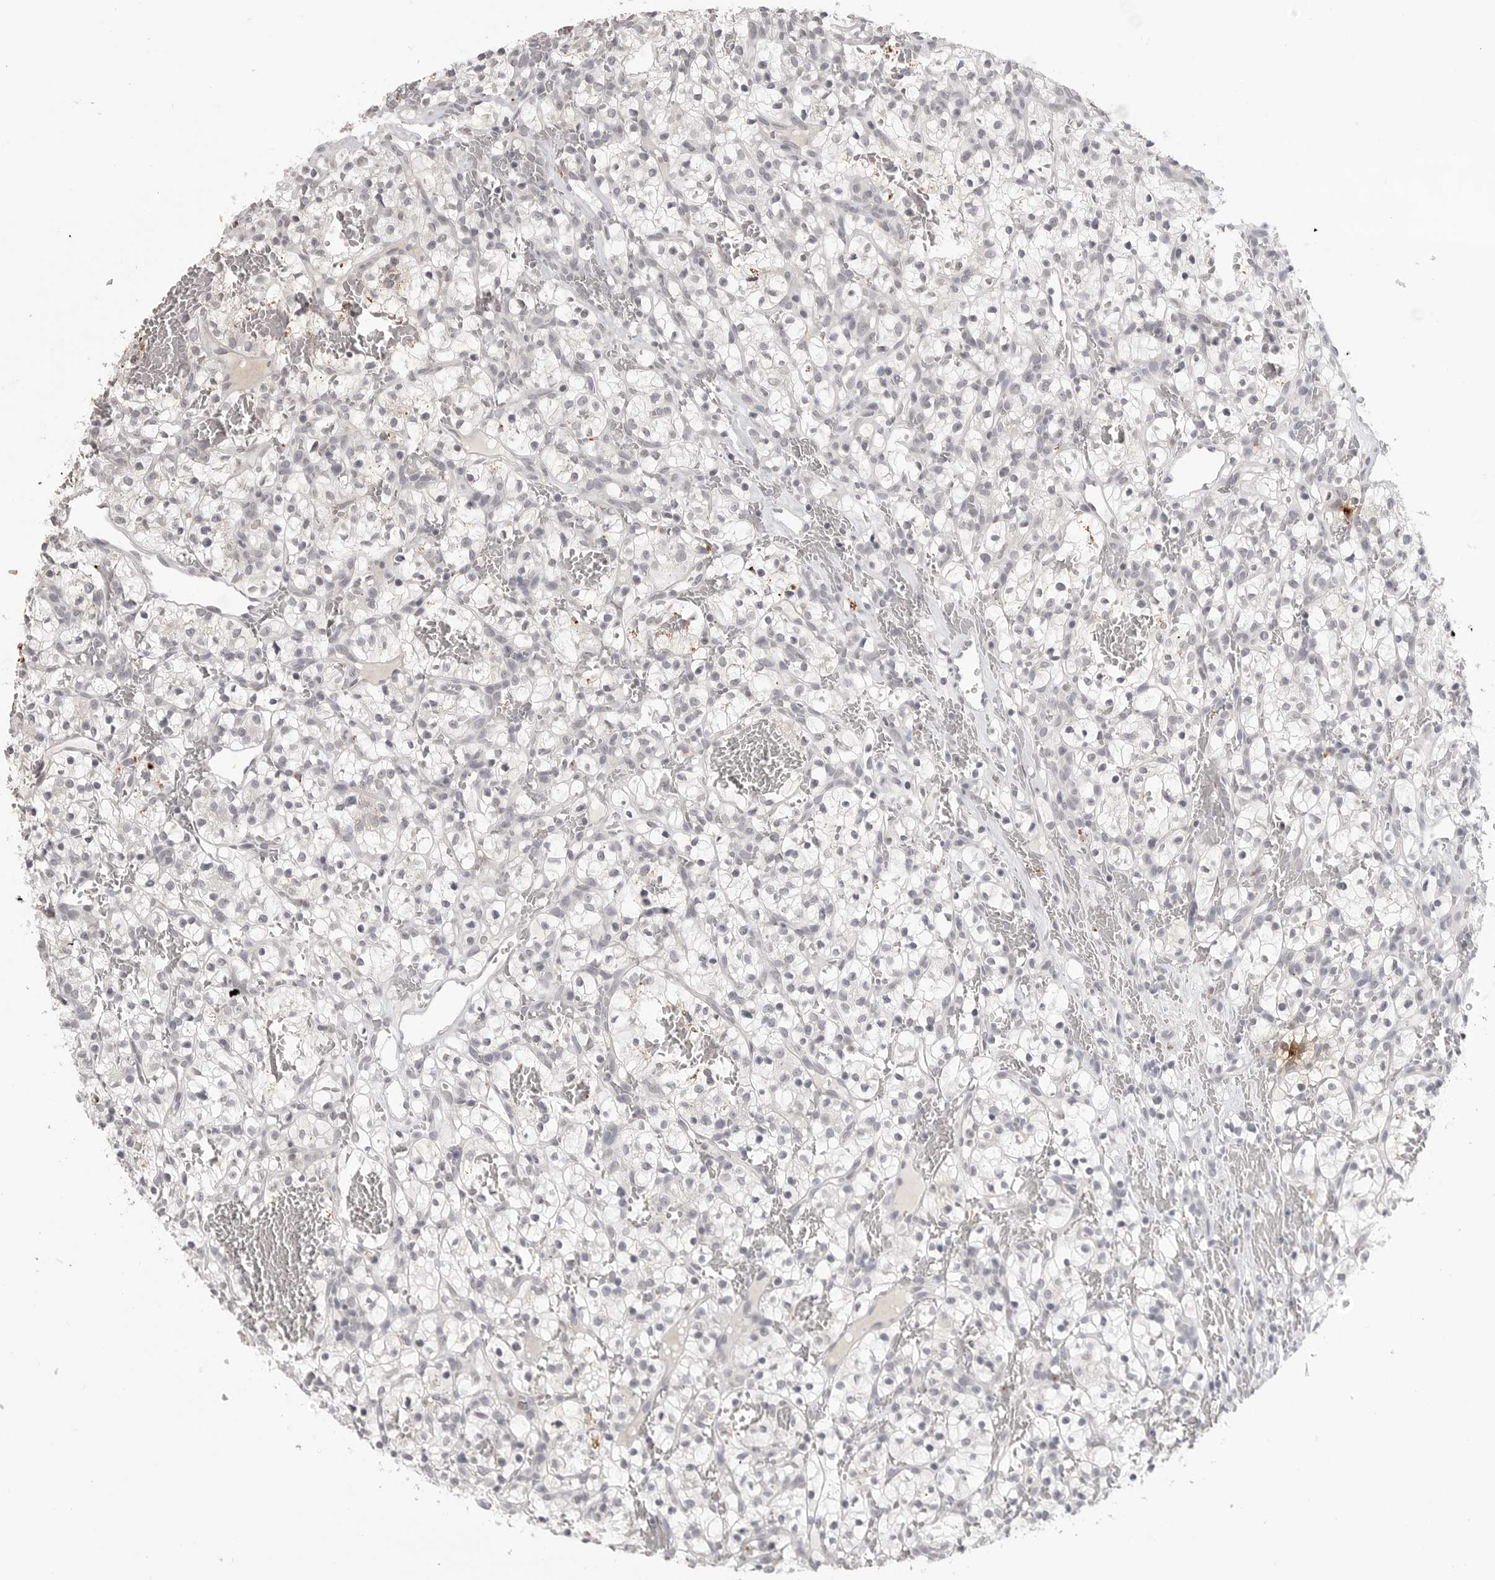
{"staining": {"intensity": "negative", "quantity": "none", "location": "none"}, "tissue": "renal cancer", "cell_type": "Tumor cells", "image_type": "cancer", "snomed": [{"axis": "morphology", "description": "Adenocarcinoma, NOS"}, {"axis": "topography", "description": "Kidney"}], "caption": "This is an IHC histopathology image of human renal cancer (adenocarcinoma). There is no staining in tumor cells.", "gene": "PRSS1", "patient": {"sex": "female", "age": 57}}